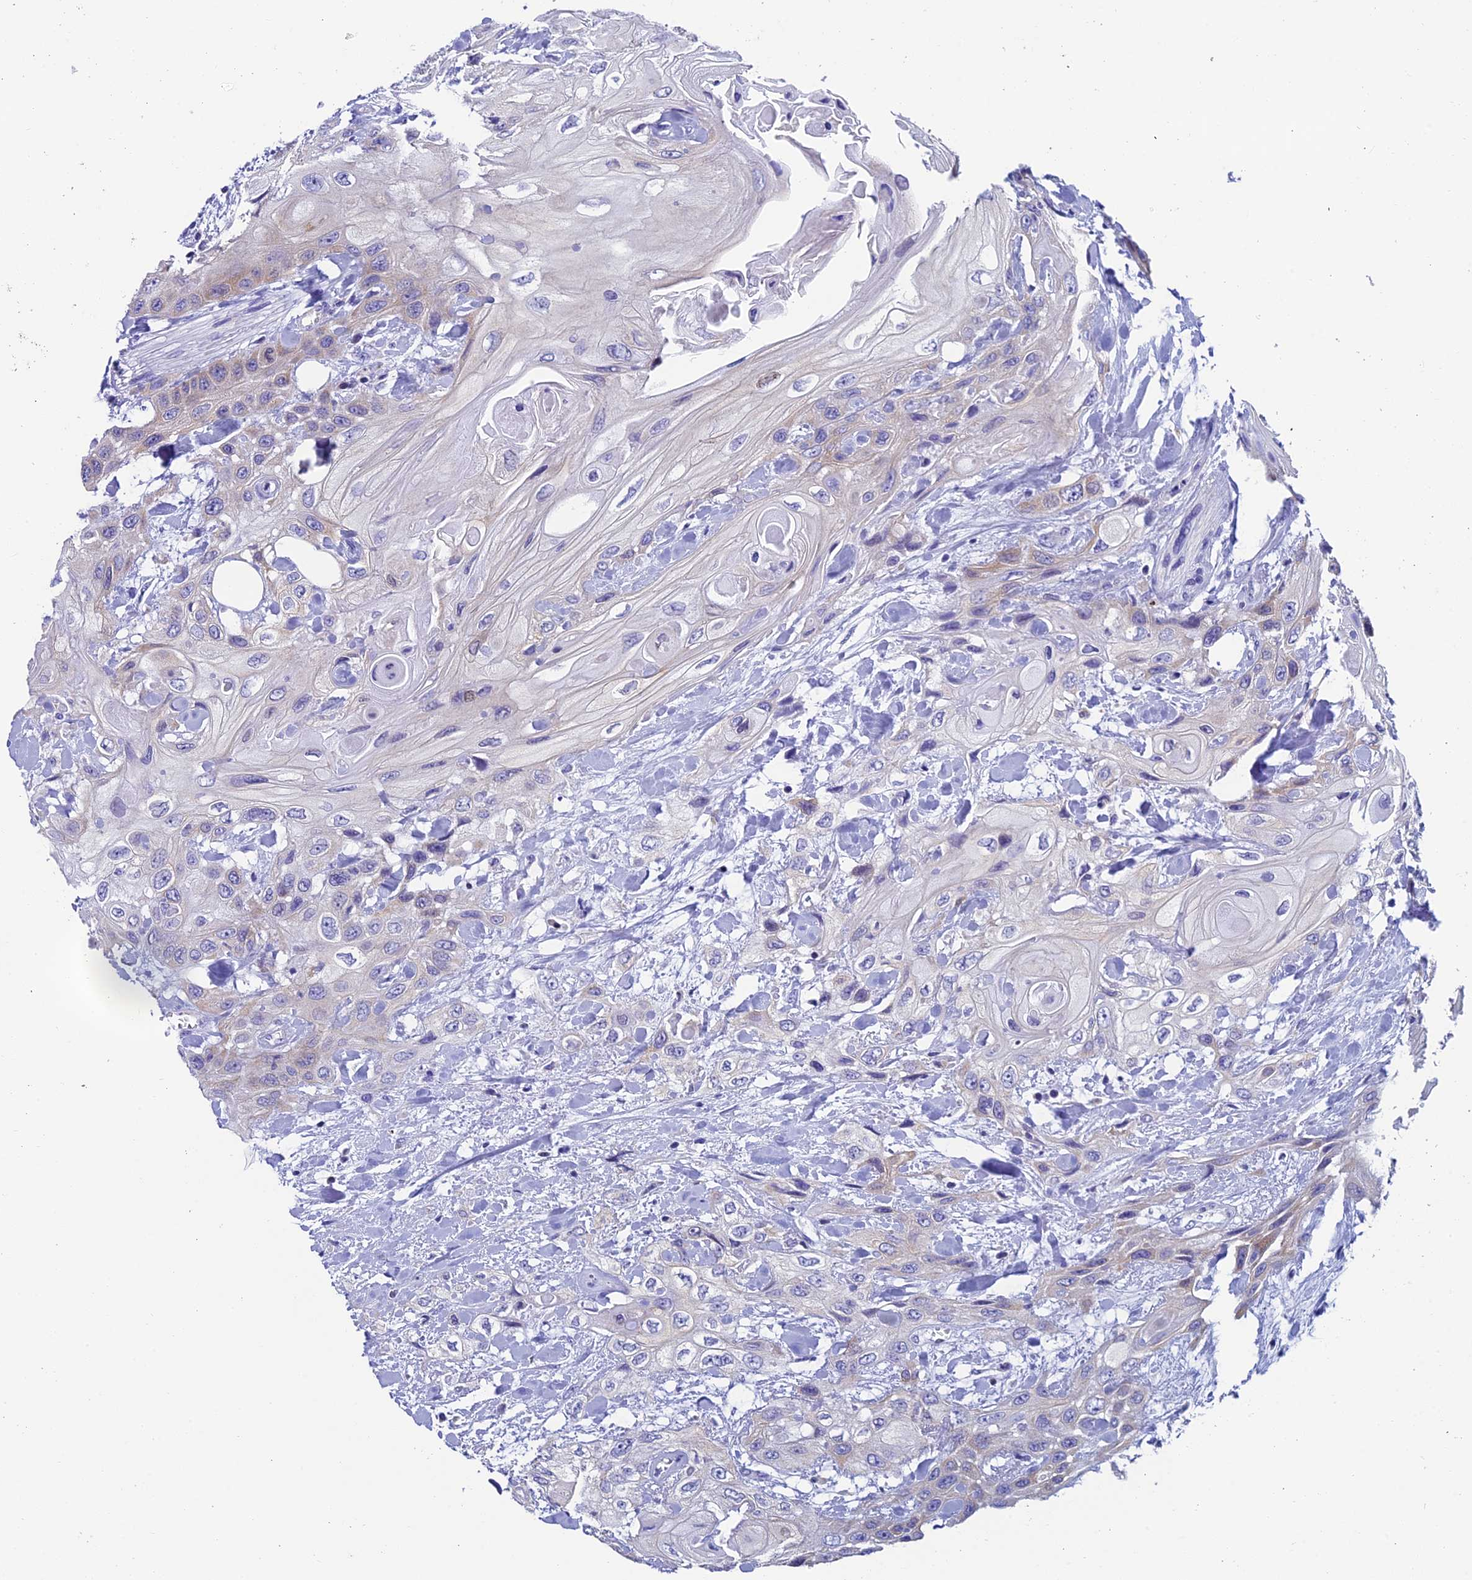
{"staining": {"intensity": "weak", "quantity": "25%-75%", "location": "cytoplasmic/membranous"}, "tissue": "head and neck cancer", "cell_type": "Tumor cells", "image_type": "cancer", "snomed": [{"axis": "morphology", "description": "Squamous cell carcinoma, NOS"}, {"axis": "topography", "description": "Head-Neck"}], "caption": "This photomicrograph displays immunohistochemistry (IHC) staining of human head and neck squamous cell carcinoma, with low weak cytoplasmic/membranous positivity in about 25%-75% of tumor cells.", "gene": "REEP4", "patient": {"sex": "female", "age": 43}}